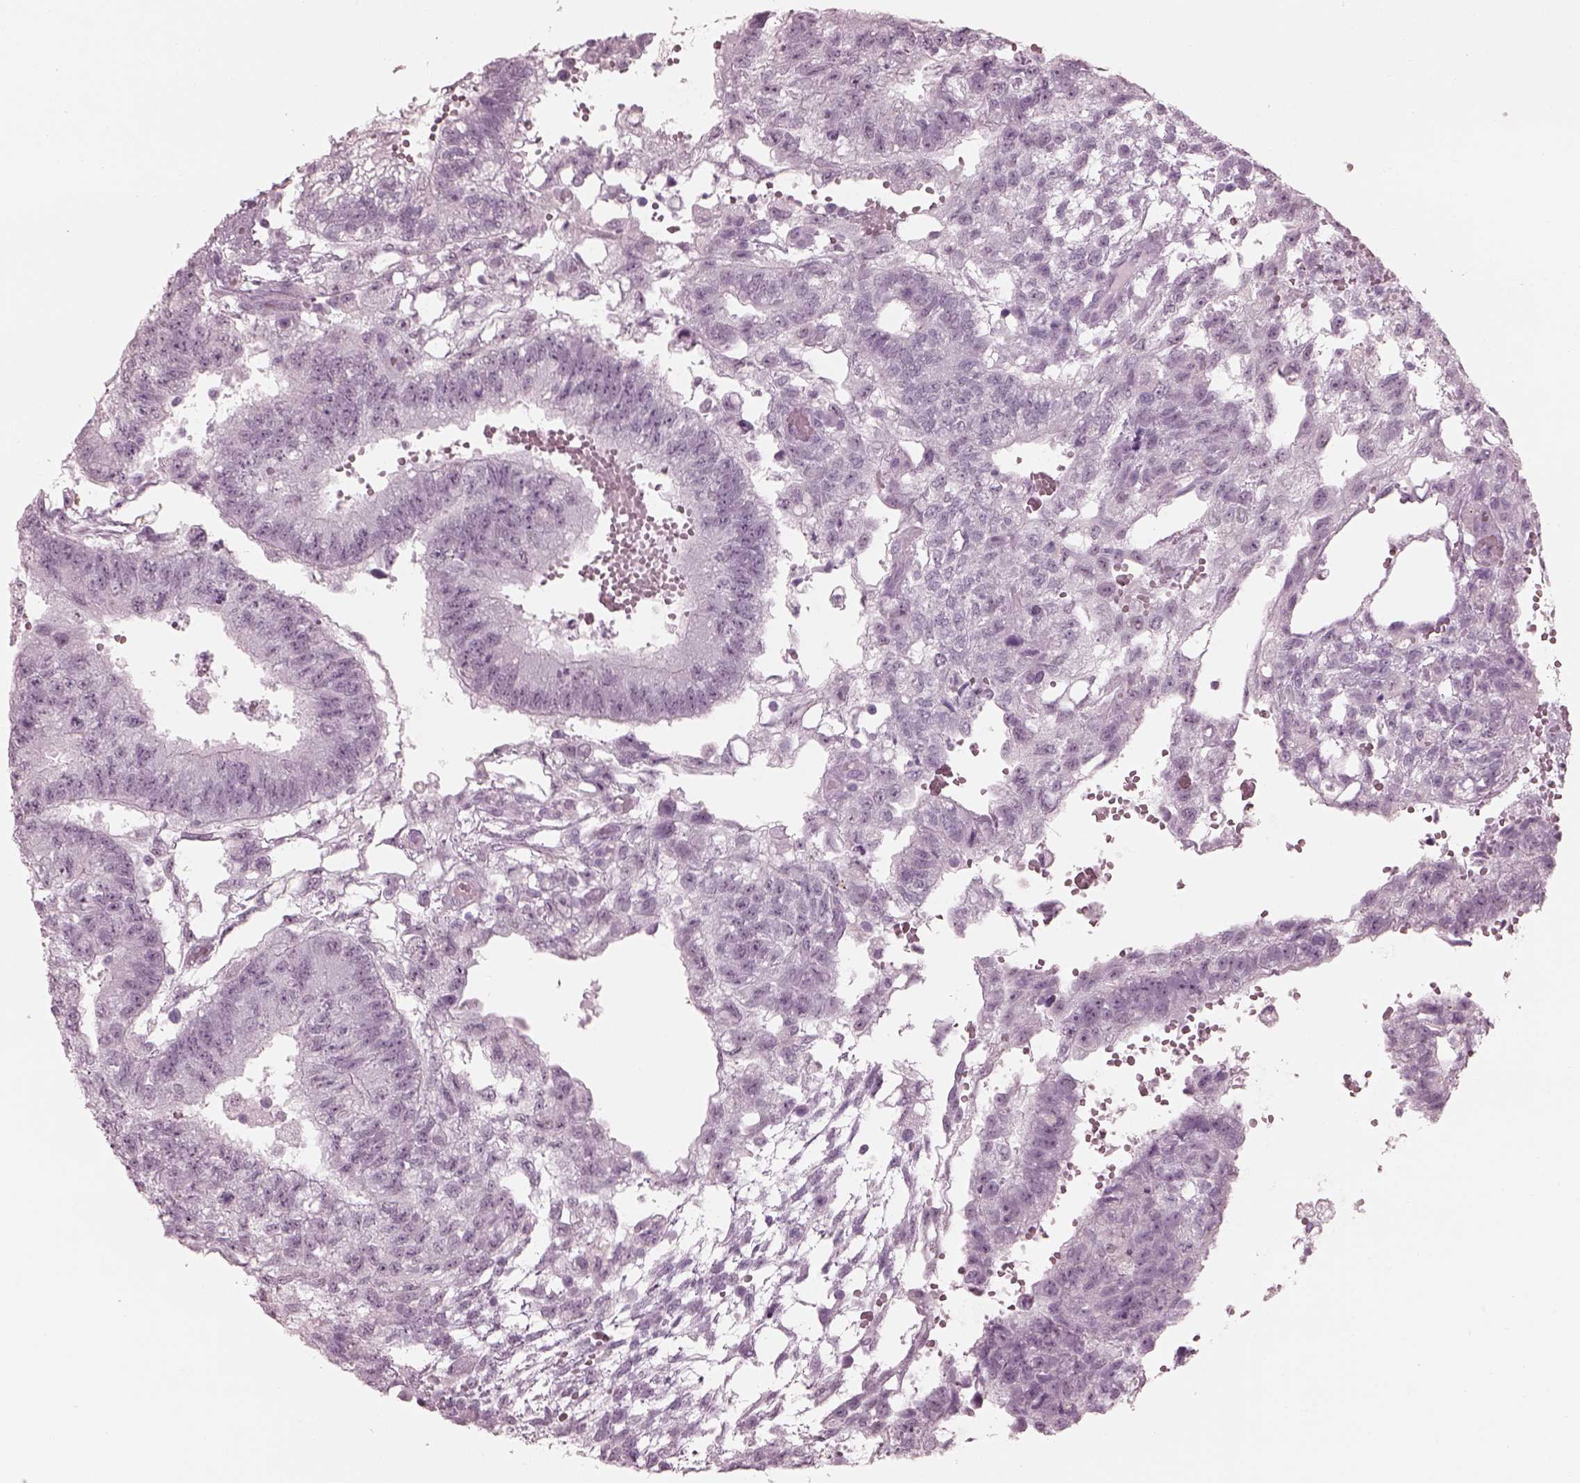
{"staining": {"intensity": "negative", "quantity": "none", "location": "none"}, "tissue": "testis cancer", "cell_type": "Tumor cells", "image_type": "cancer", "snomed": [{"axis": "morphology", "description": "Carcinoma, Embryonal, NOS"}, {"axis": "topography", "description": "Testis"}], "caption": "Histopathology image shows no significant protein staining in tumor cells of embryonal carcinoma (testis). The staining is performed using DAB (3,3'-diaminobenzidine) brown chromogen with nuclei counter-stained in using hematoxylin.", "gene": "C2orf81", "patient": {"sex": "male", "age": 32}}